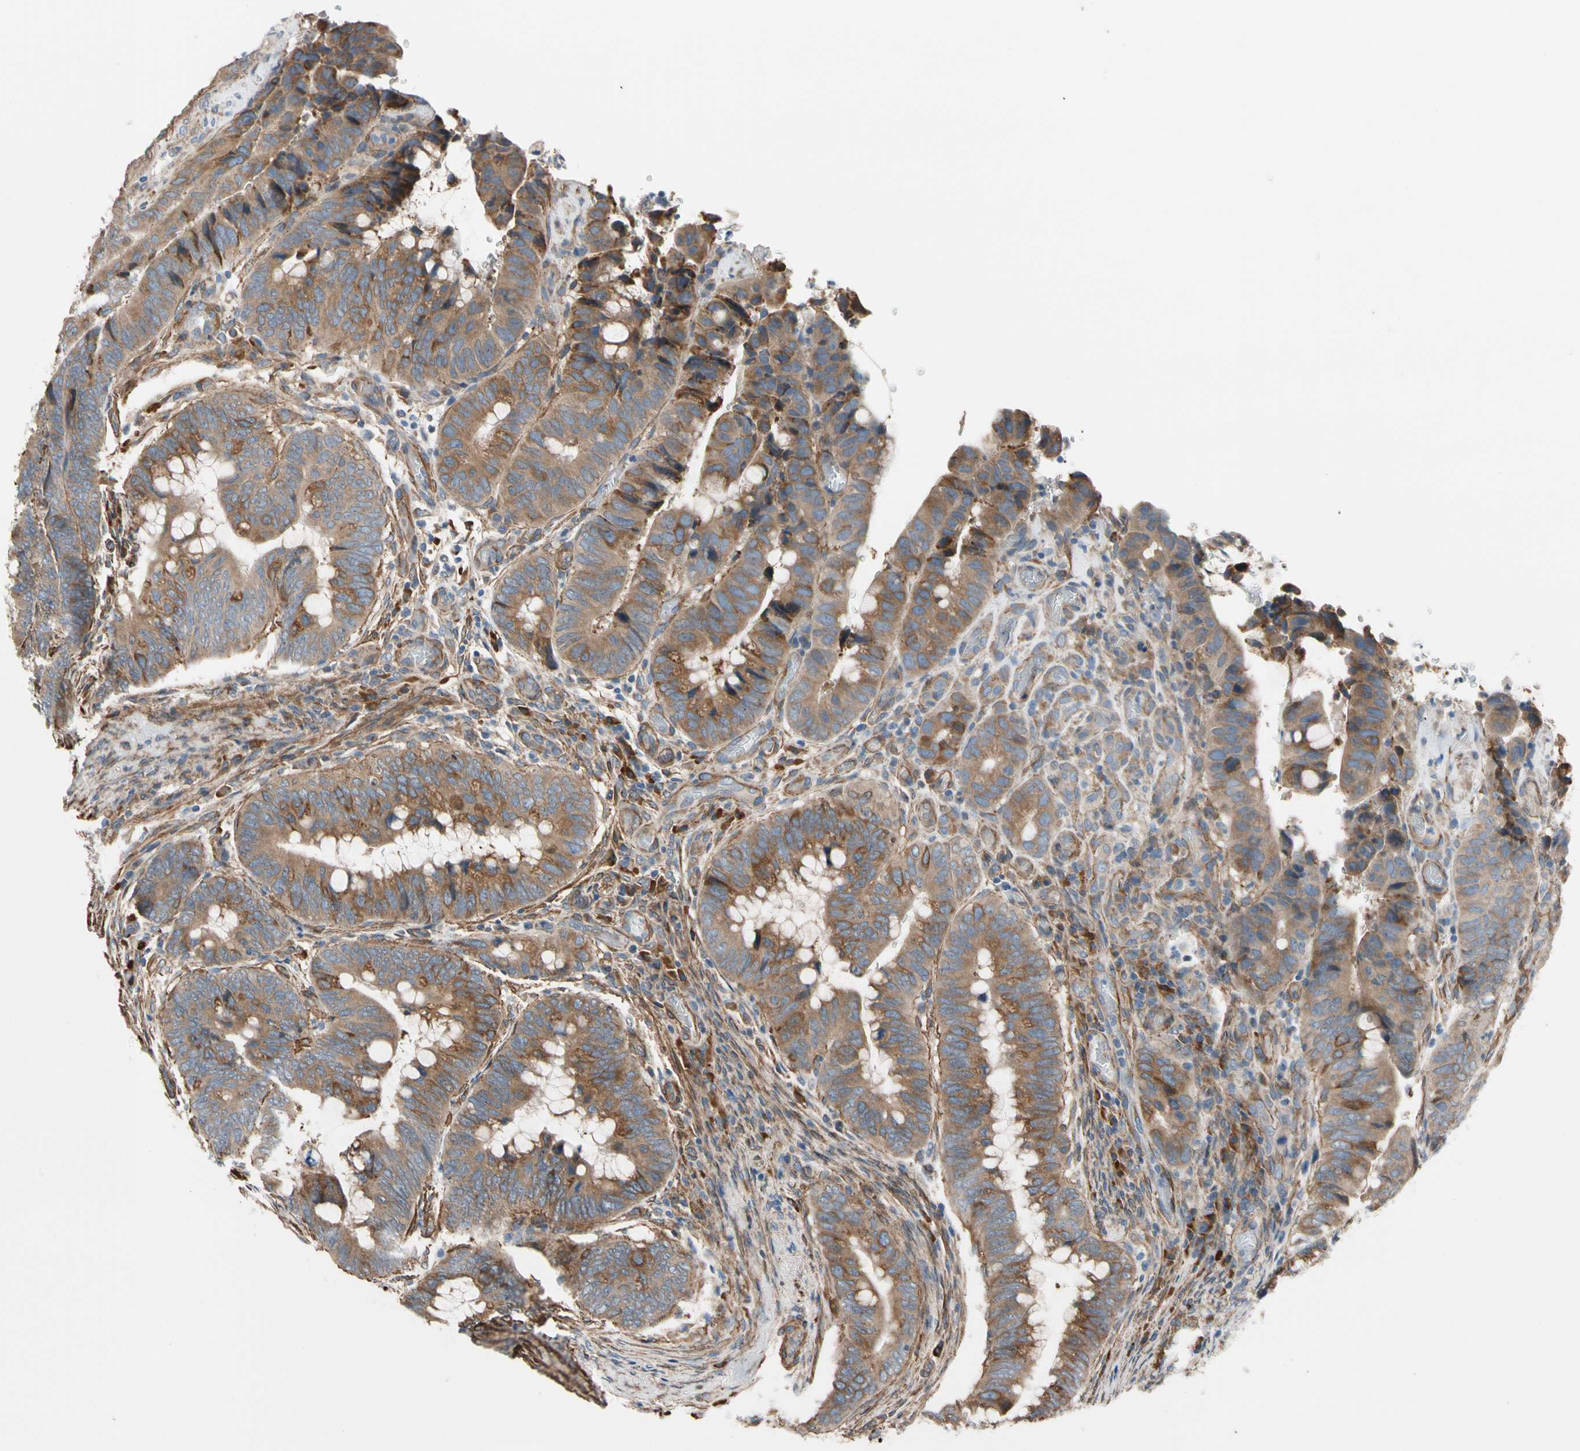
{"staining": {"intensity": "moderate", "quantity": ">75%", "location": "cytoplasmic/membranous"}, "tissue": "colorectal cancer", "cell_type": "Tumor cells", "image_type": "cancer", "snomed": [{"axis": "morphology", "description": "Normal tissue, NOS"}, {"axis": "morphology", "description": "Adenocarcinoma, NOS"}, {"axis": "topography", "description": "Rectum"}, {"axis": "topography", "description": "Peripheral nerve tissue"}], "caption": "Human adenocarcinoma (colorectal) stained with a protein marker displays moderate staining in tumor cells.", "gene": "LIMK2", "patient": {"sex": "male", "age": 92}}